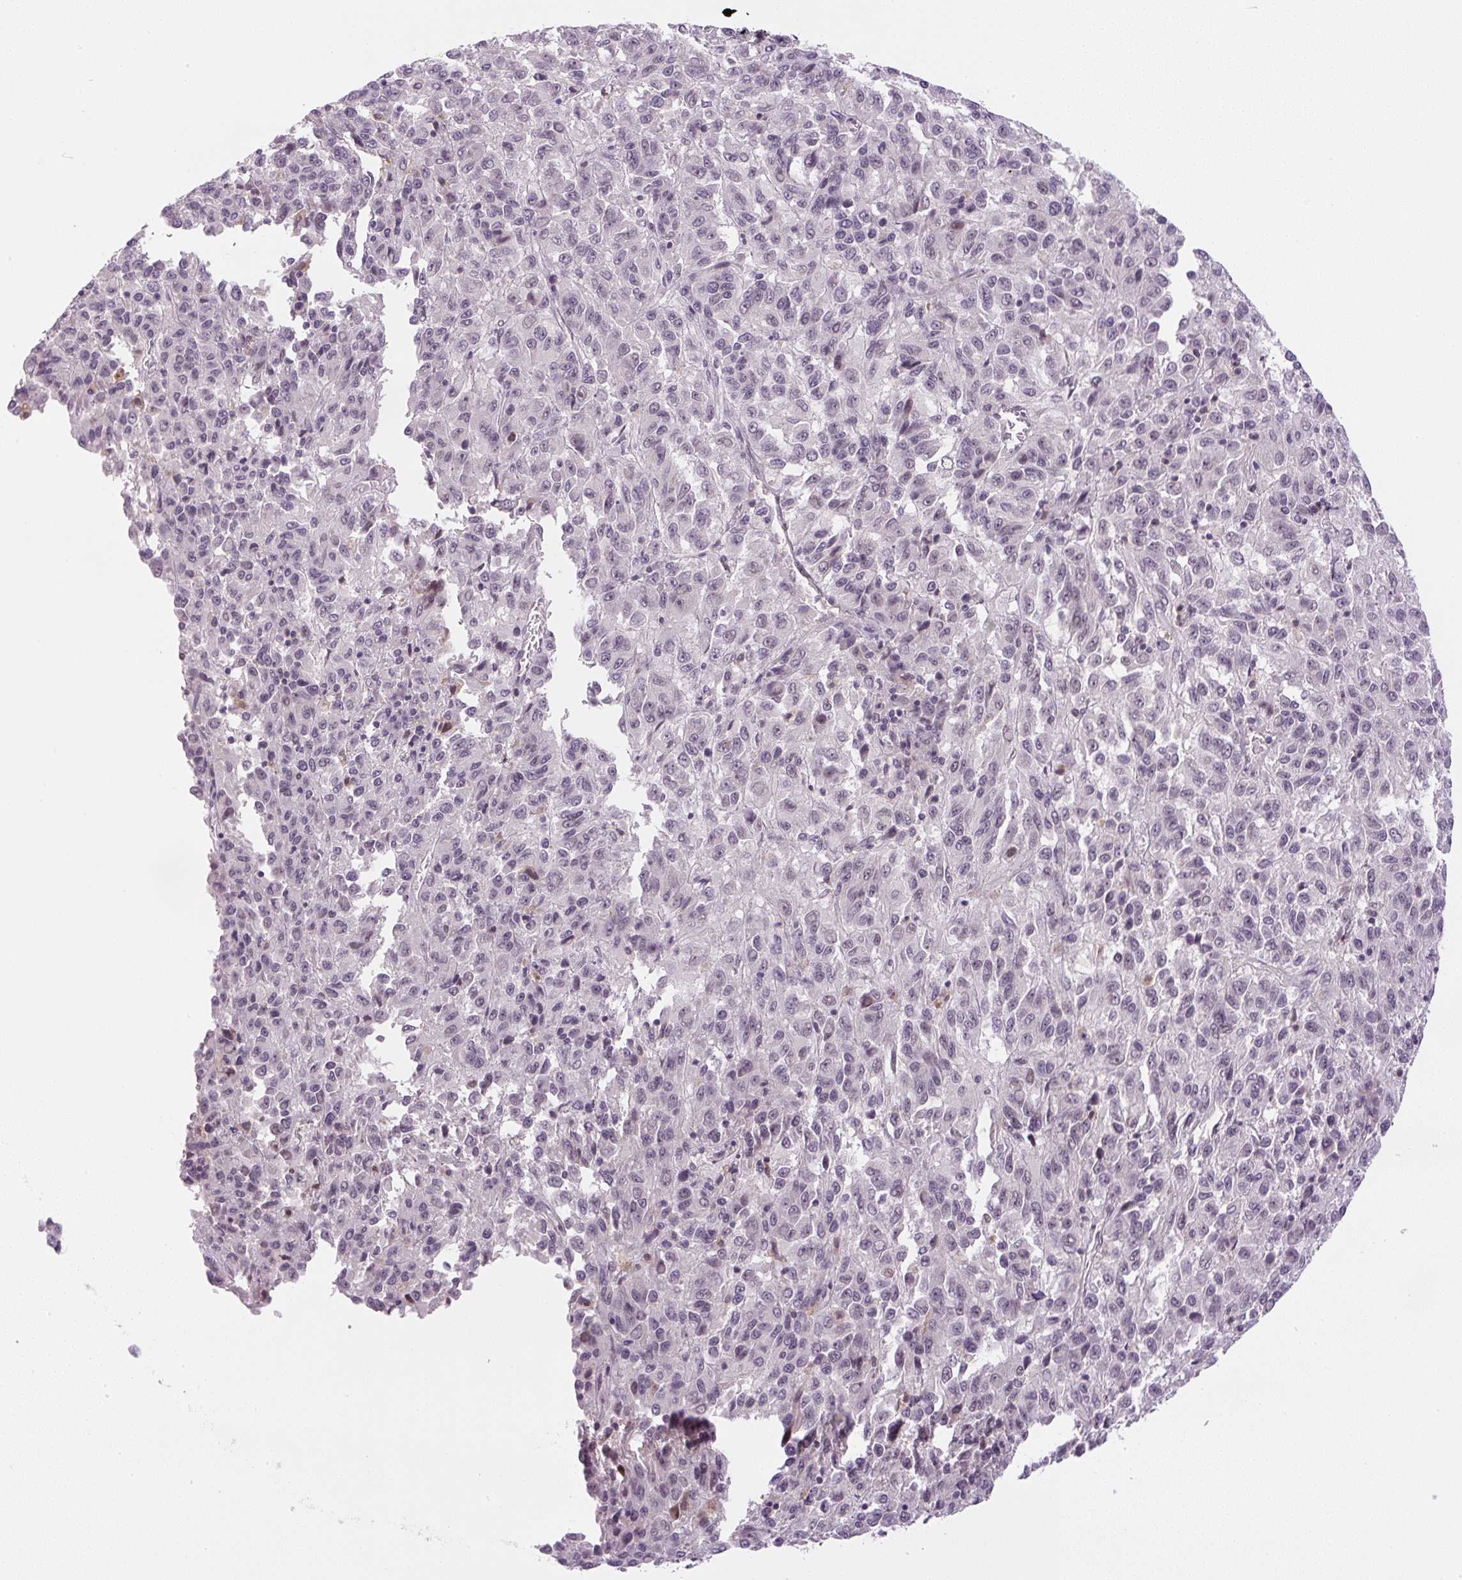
{"staining": {"intensity": "negative", "quantity": "none", "location": "none"}, "tissue": "melanoma", "cell_type": "Tumor cells", "image_type": "cancer", "snomed": [{"axis": "morphology", "description": "Malignant melanoma, Metastatic site"}, {"axis": "topography", "description": "Lung"}], "caption": "This is a micrograph of immunohistochemistry (IHC) staining of melanoma, which shows no positivity in tumor cells.", "gene": "SGF29", "patient": {"sex": "male", "age": 64}}